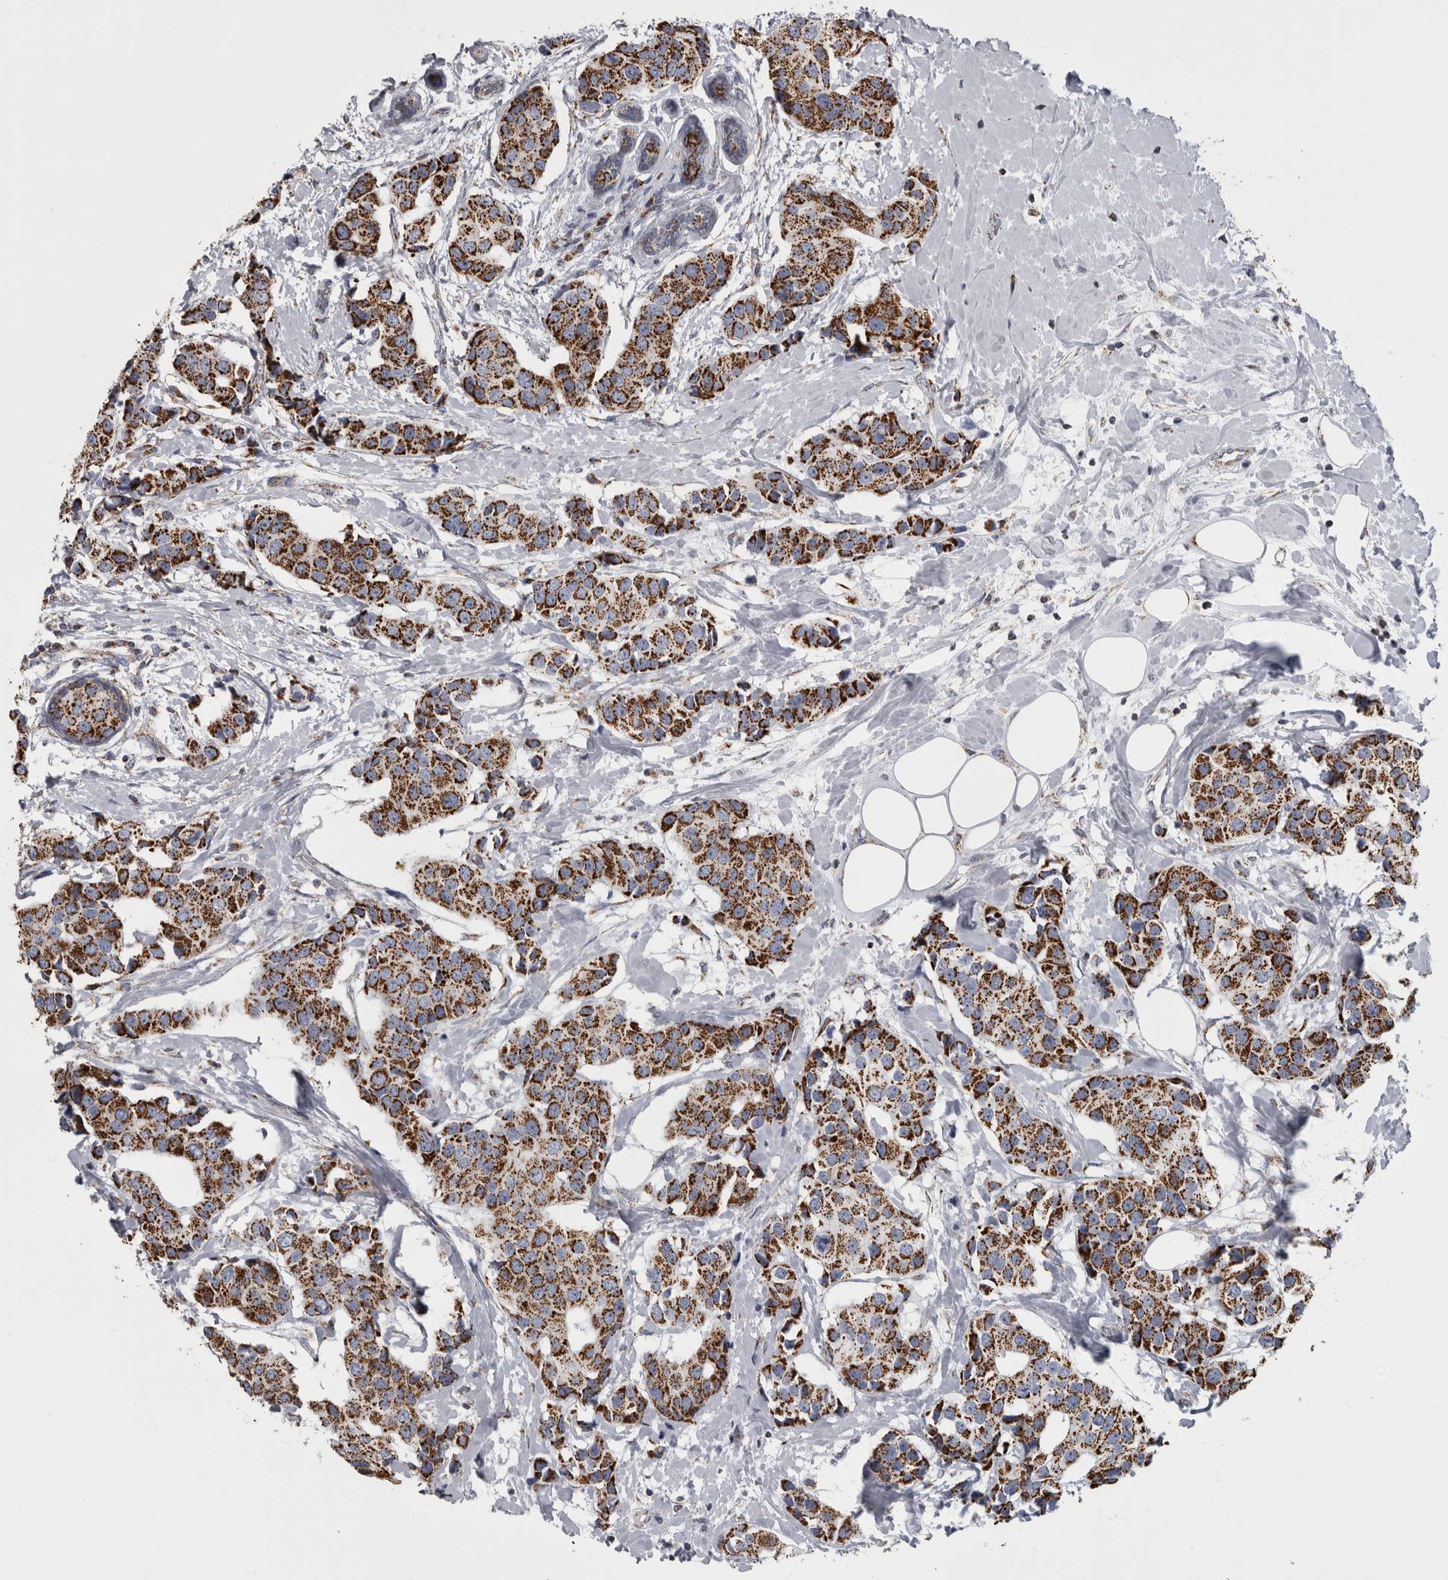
{"staining": {"intensity": "strong", "quantity": ">75%", "location": "cytoplasmic/membranous"}, "tissue": "breast cancer", "cell_type": "Tumor cells", "image_type": "cancer", "snomed": [{"axis": "morphology", "description": "Normal tissue, NOS"}, {"axis": "morphology", "description": "Duct carcinoma"}, {"axis": "topography", "description": "Breast"}], "caption": "This is a histology image of immunohistochemistry (IHC) staining of breast intraductal carcinoma, which shows strong expression in the cytoplasmic/membranous of tumor cells.", "gene": "MDH2", "patient": {"sex": "female", "age": 39}}